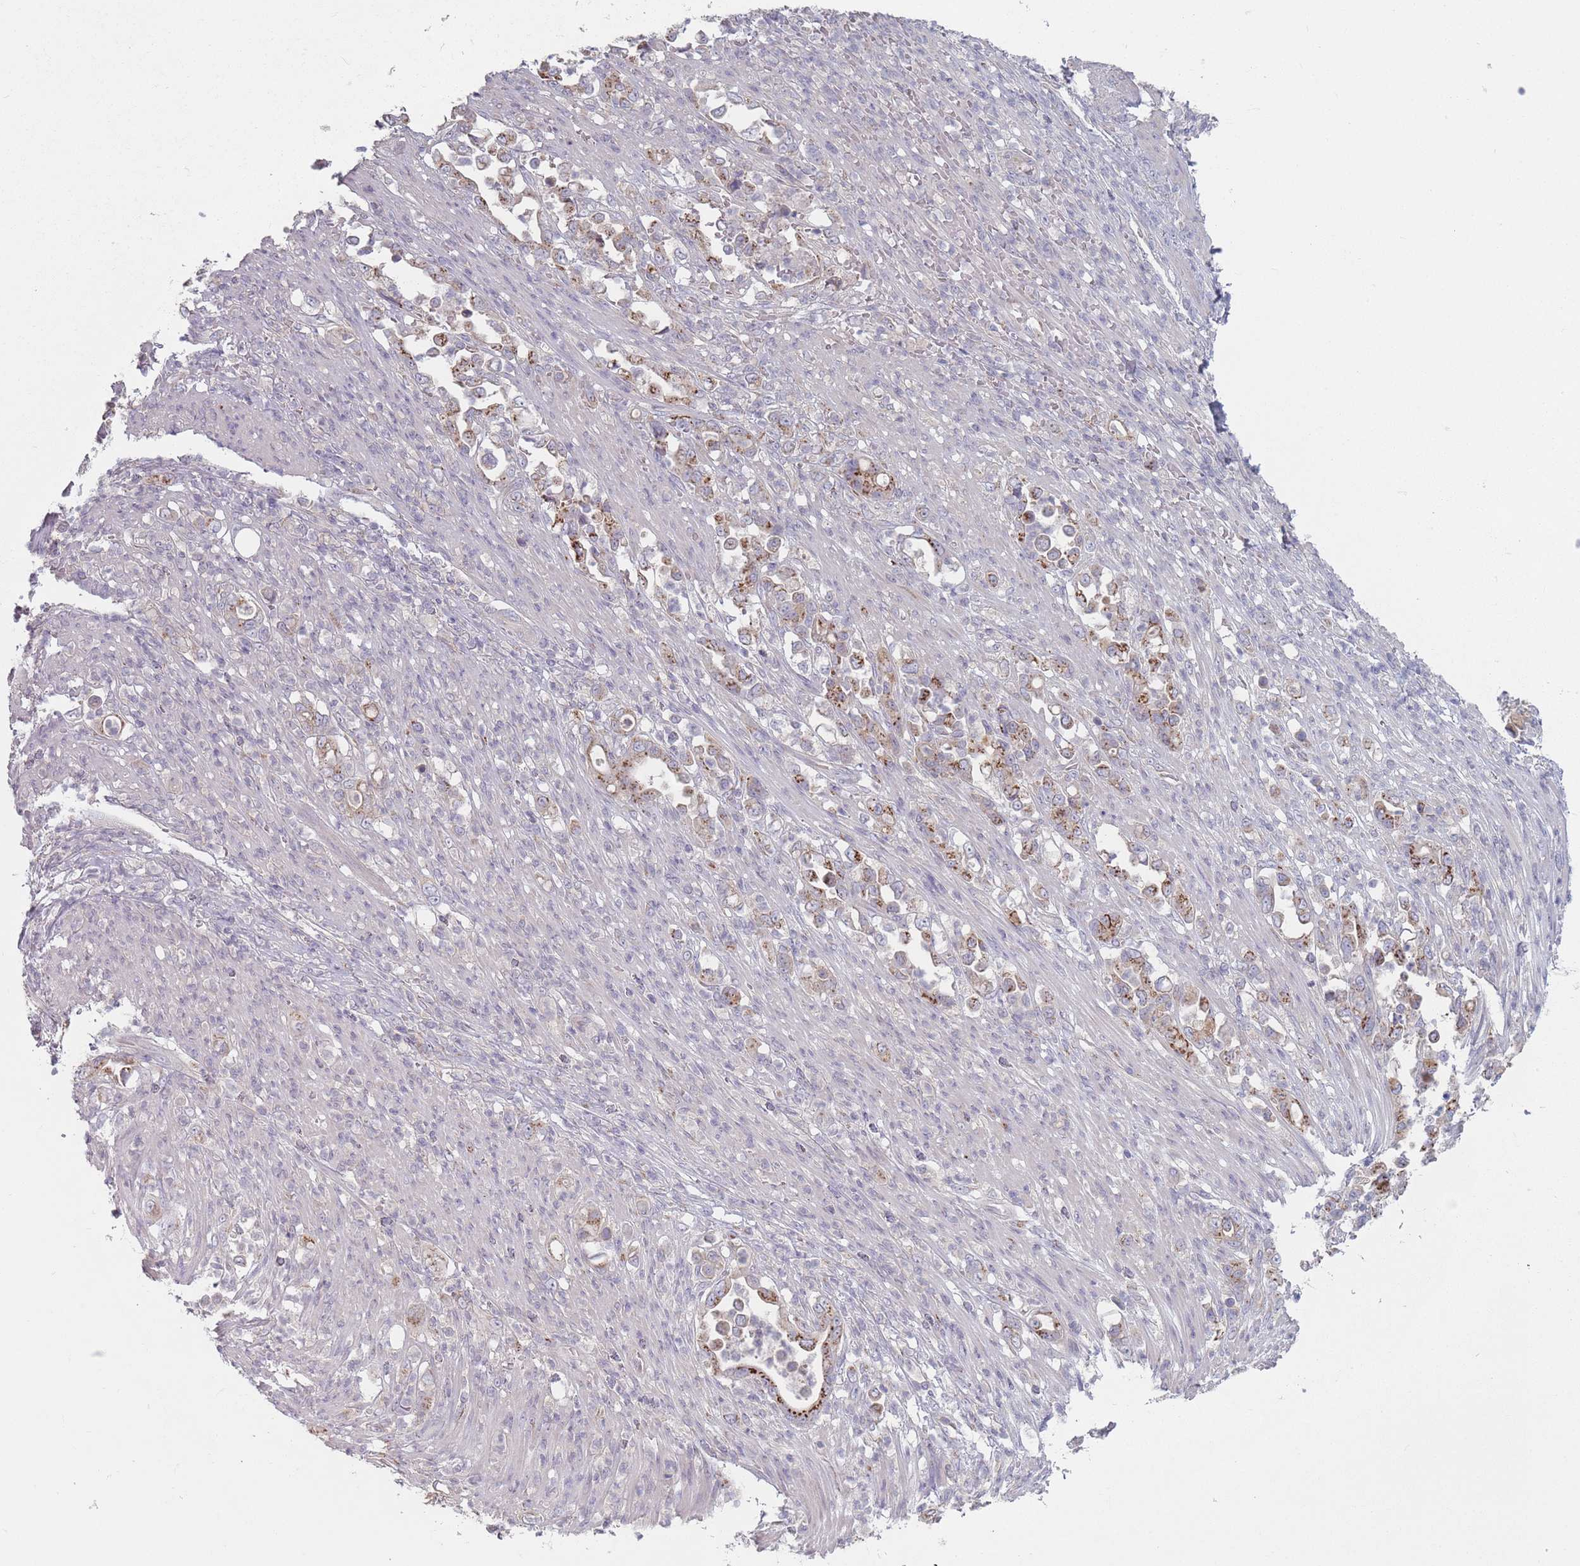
{"staining": {"intensity": "moderate", "quantity": ">75%", "location": "cytoplasmic/membranous"}, "tissue": "stomach cancer", "cell_type": "Tumor cells", "image_type": "cancer", "snomed": [{"axis": "morphology", "description": "Normal tissue, NOS"}, {"axis": "morphology", "description": "Adenocarcinoma, NOS"}, {"axis": "topography", "description": "Stomach"}], "caption": "Tumor cells reveal medium levels of moderate cytoplasmic/membranous expression in about >75% of cells in stomach adenocarcinoma.", "gene": "AKAIN1", "patient": {"sex": "female", "age": 79}}